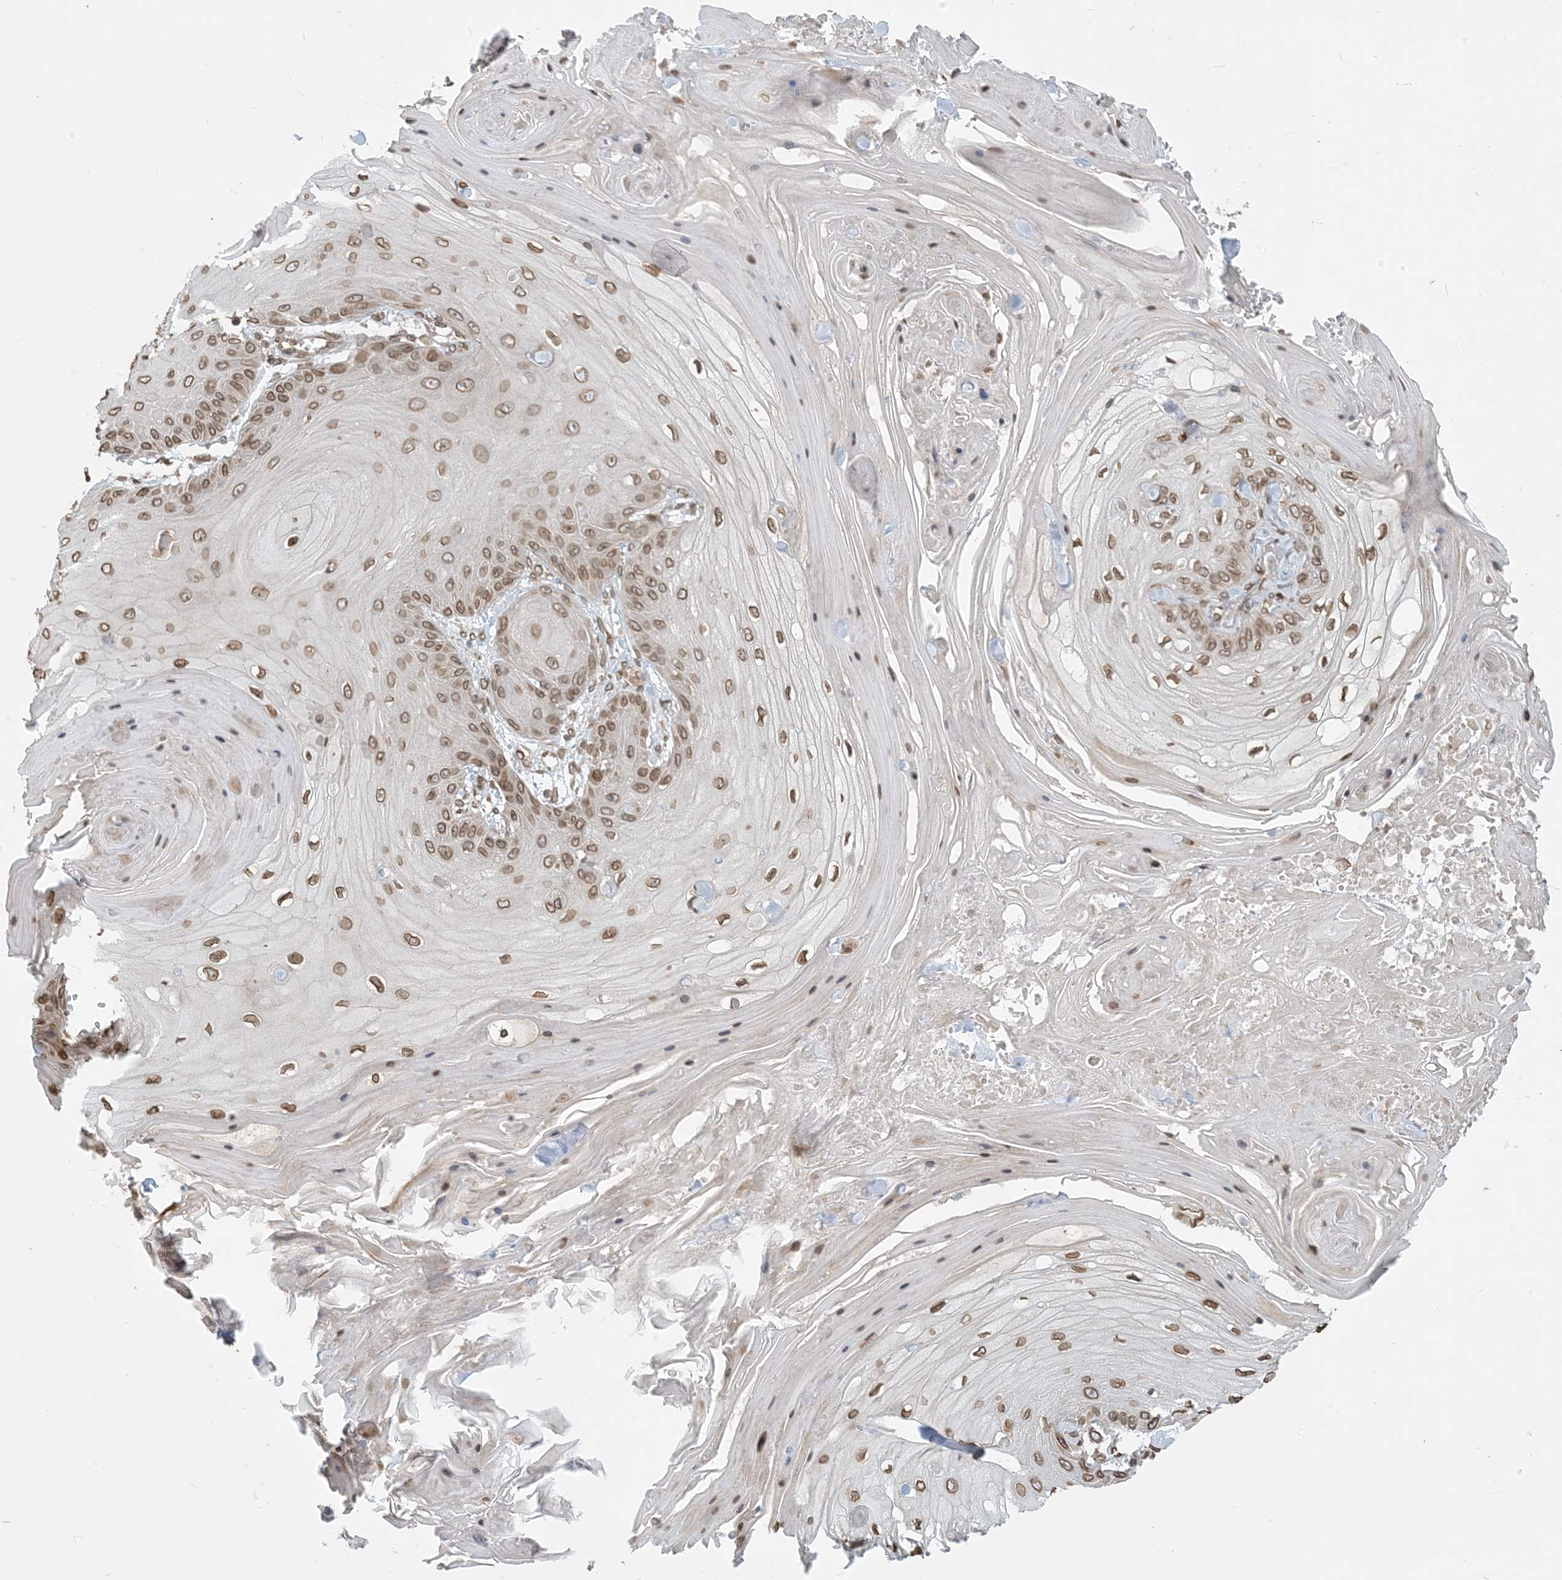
{"staining": {"intensity": "moderate", "quantity": ">75%", "location": "cytoplasmic/membranous,nuclear"}, "tissue": "skin cancer", "cell_type": "Tumor cells", "image_type": "cancer", "snomed": [{"axis": "morphology", "description": "Squamous cell carcinoma, NOS"}, {"axis": "topography", "description": "Skin"}], "caption": "Brown immunohistochemical staining in human squamous cell carcinoma (skin) displays moderate cytoplasmic/membranous and nuclear positivity in approximately >75% of tumor cells.", "gene": "WWP1", "patient": {"sex": "male", "age": 74}}